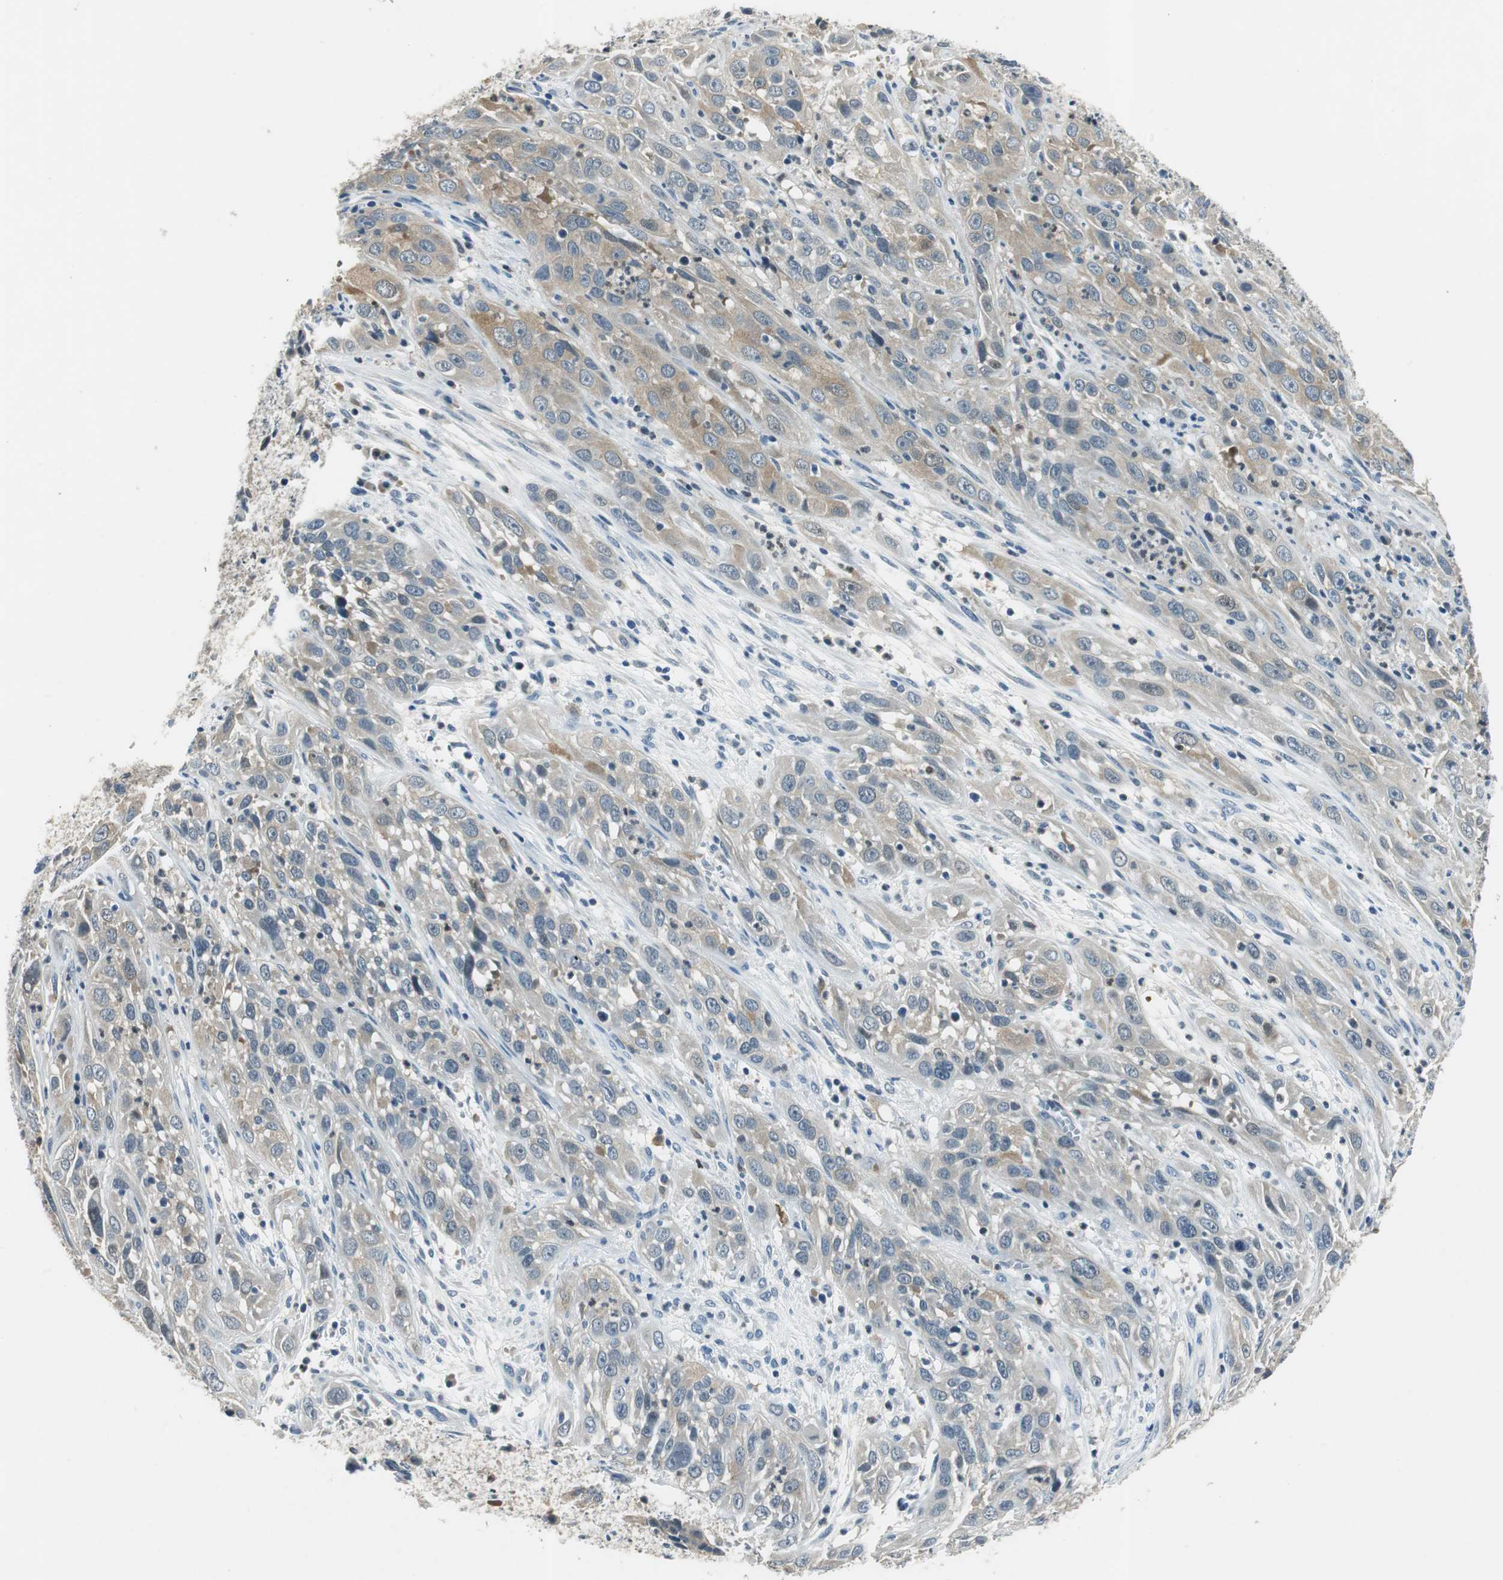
{"staining": {"intensity": "weak", "quantity": "25%-75%", "location": "cytoplasmic/membranous"}, "tissue": "cervical cancer", "cell_type": "Tumor cells", "image_type": "cancer", "snomed": [{"axis": "morphology", "description": "Squamous cell carcinoma, NOS"}, {"axis": "topography", "description": "Cervix"}], "caption": "Immunohistochemistry (IHC) (DAB (3,3'-diaminobenzidine)) staining of cervical cancer (squamous cell carcinoma) displays weak cytoplasmic/membranous protein staining in approximately 25%-75% of tumor cells.", "gene": "ME1", "patient": {"sex": "female", "age": 32}}